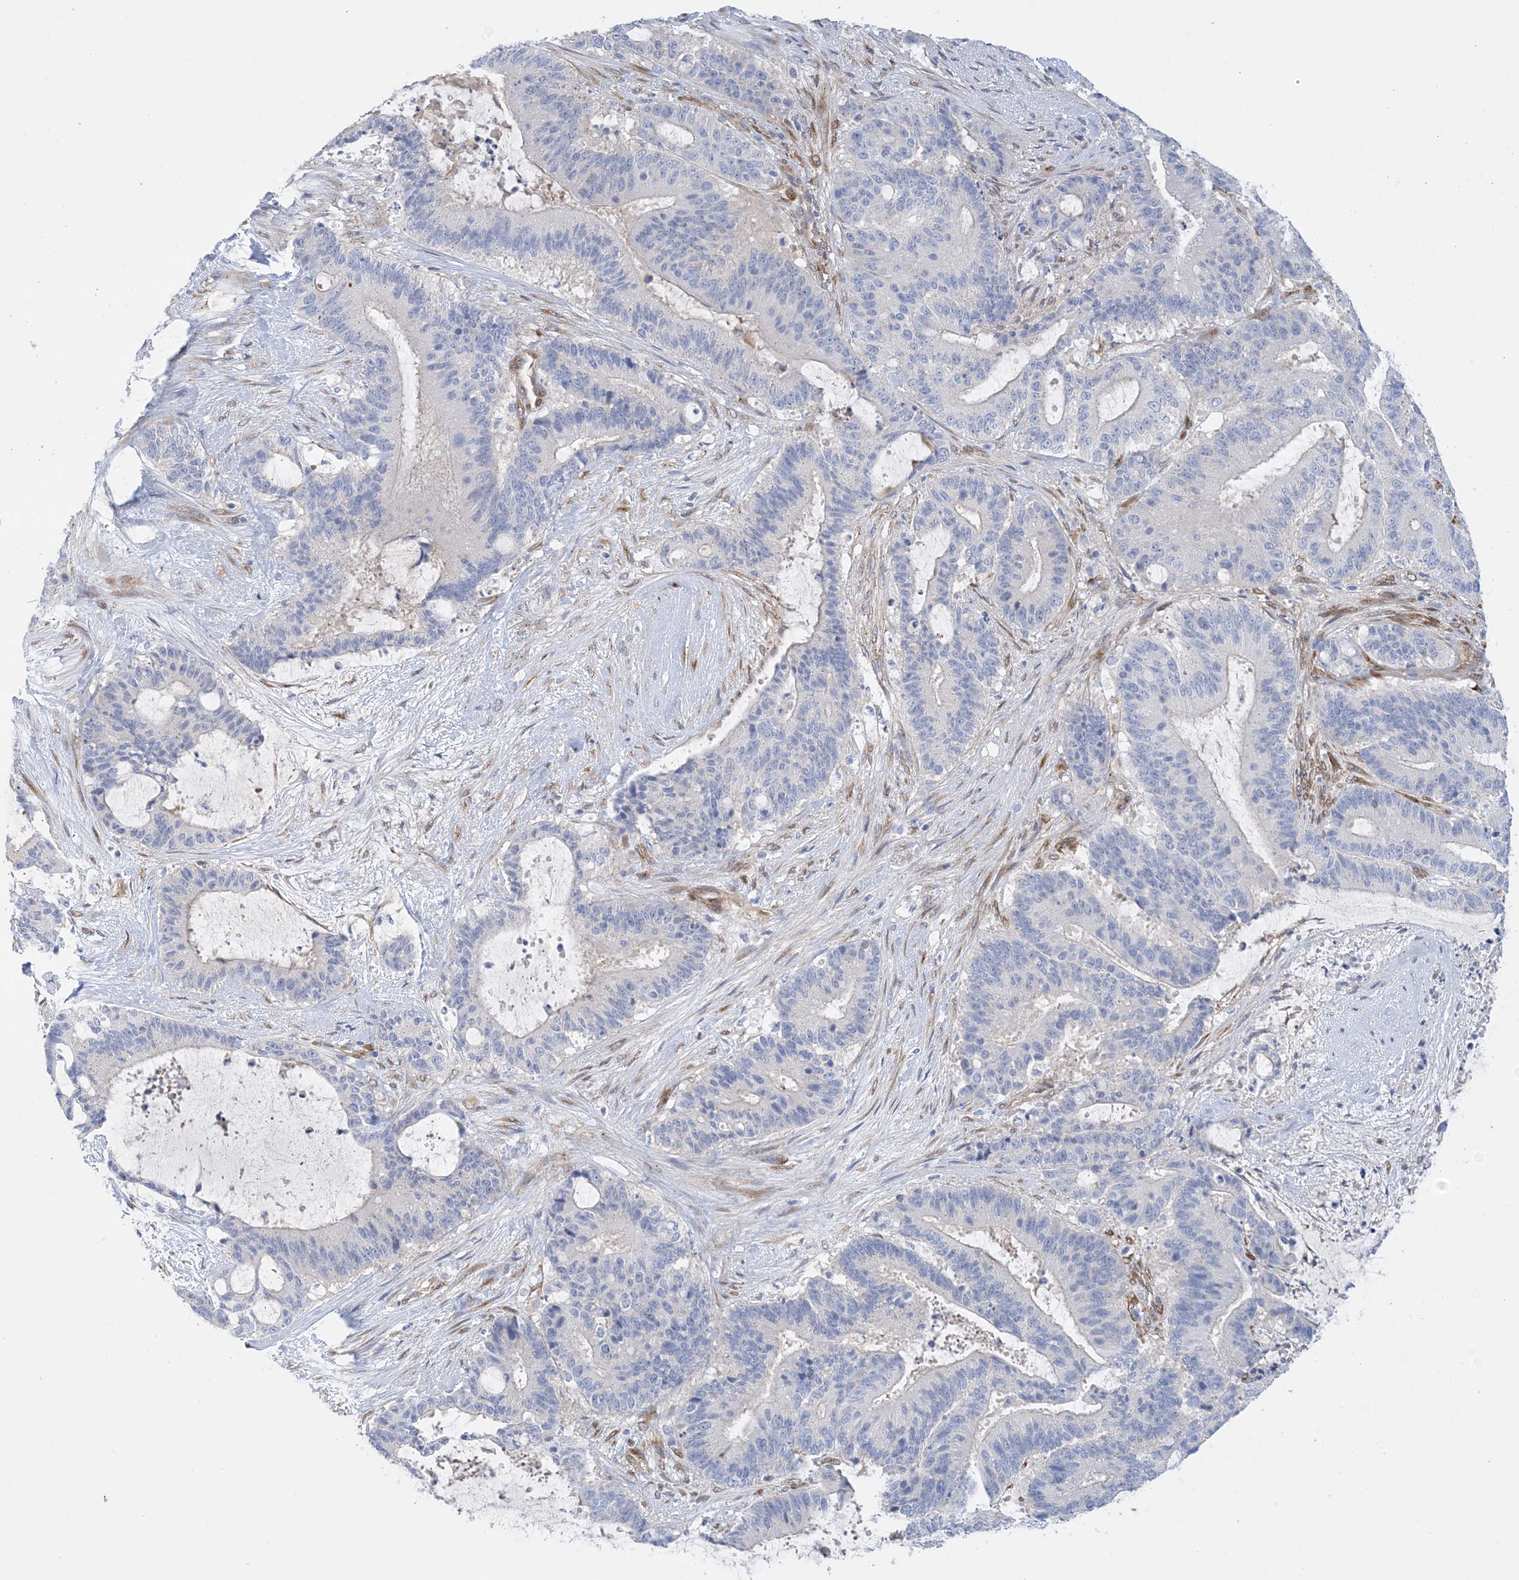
{"staining": {"intensity": "negative", "quantity": "none", "location": "none"}, "tissue": "liver cancer", "cell_type": "Tumor cells", "image_type": "cancer", "snomed": [{"axis": "morphology", "description": "Normal tissue, NOS"}, {"axis": "morphology", "description": "Cholangiocarcinoma"}, {"axis": "topography", "description": "Liver"}, {"axis": "topography", "description": "Peripheral nerve tissue"}], "caption": "Tumor cells are negative for brown protein staining in cholangiocarcinoma (liver). Nuclei are stained in blue.", "gene": "RBMS3", "patient": {"sex": "female", "age": 73}}